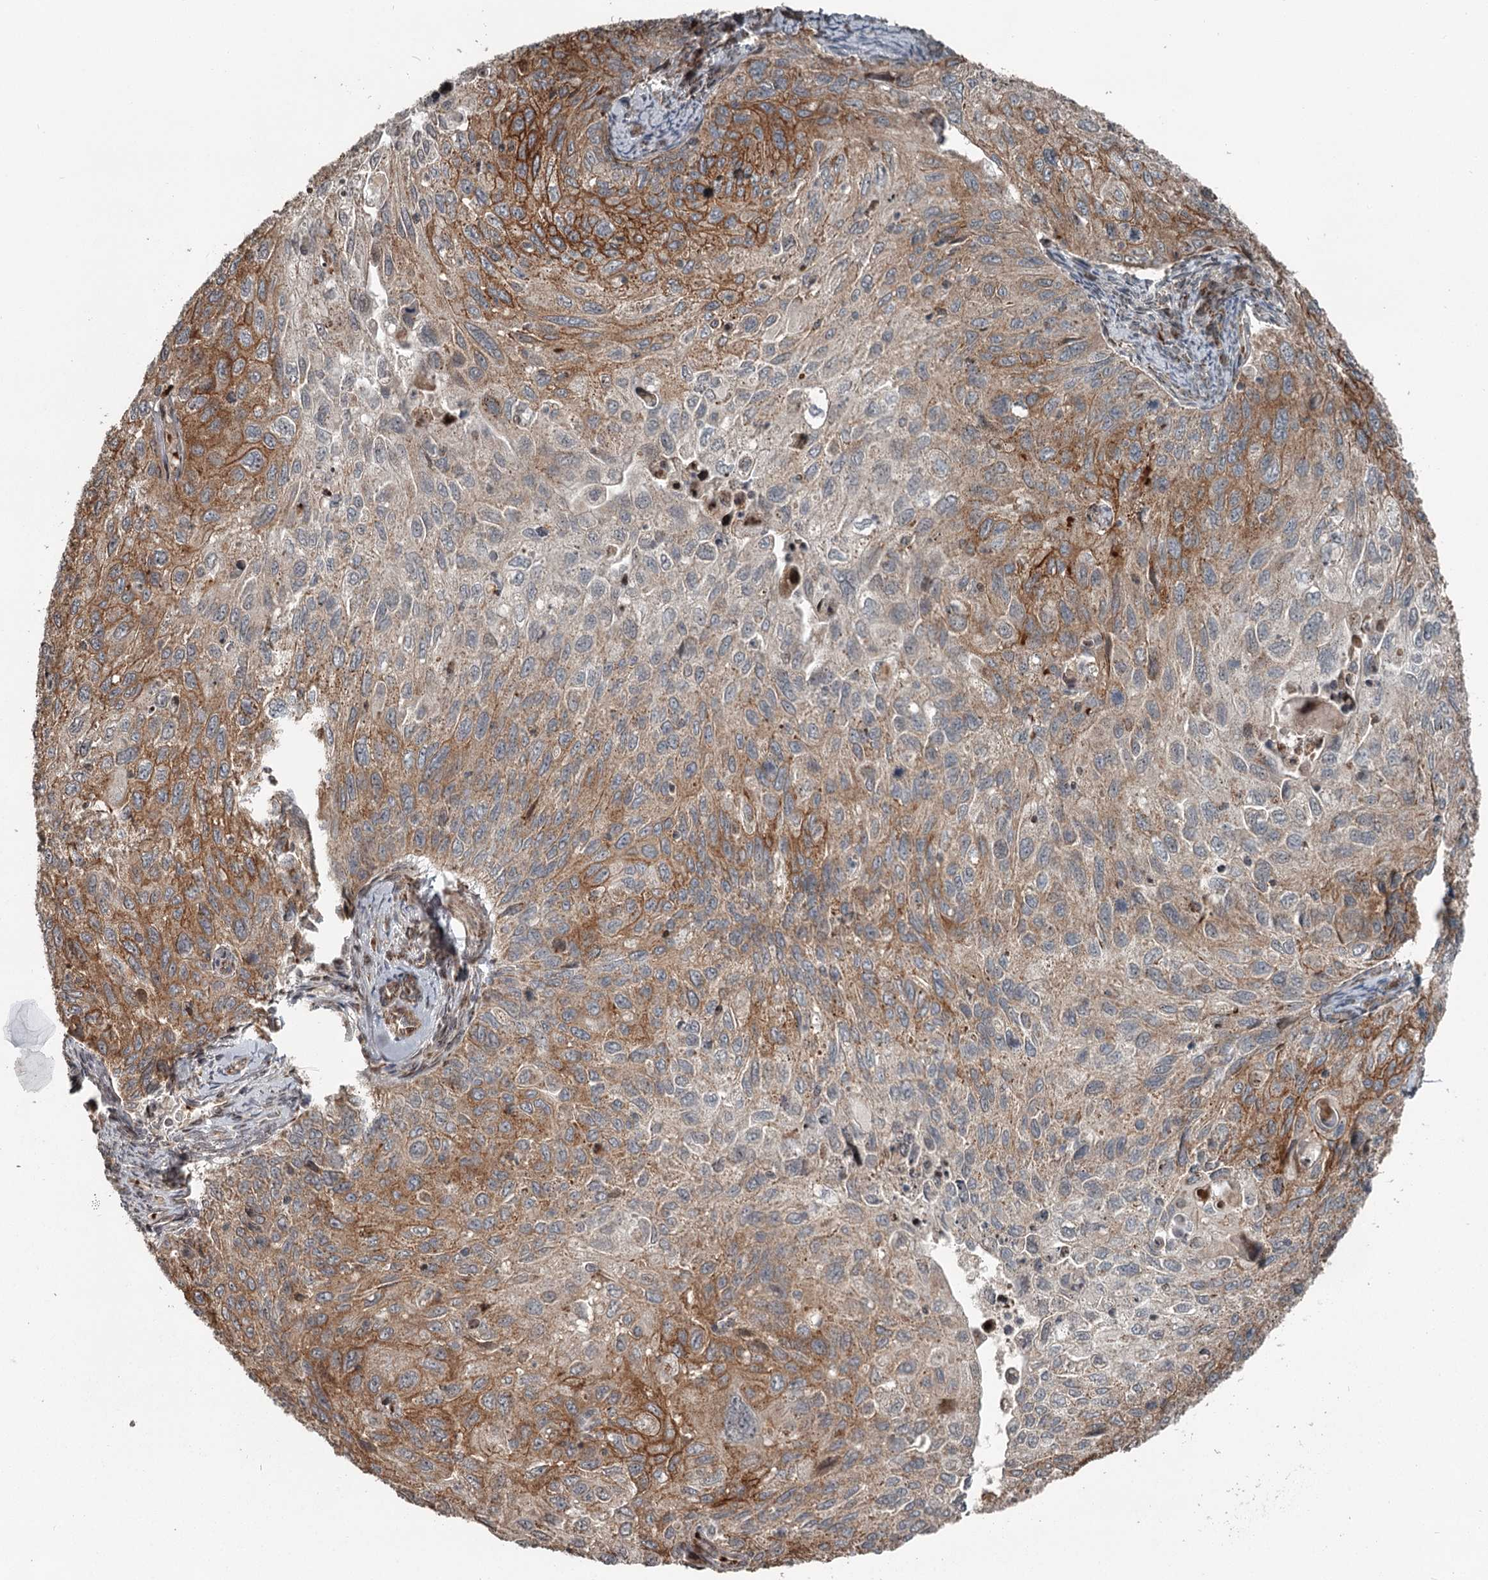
{"staining": {"intensity": "moderate", "quantity": "25%-75%", "location": "cytoplasmic/membranous"}, "tissue": "cervical cancer", "cell_type": "Tumor cells", "image_type": "cancer", "snomed": [{"axis": "morphology", "description": "Squamous cell carcinoma, NOS"}, {"axis": "topography", "description": "Cervix"}], "caption": "Protein expression analysis of cervical squamous cell carcinoma exhibits moderate cytoplasmic/membranous expression in about 25%-75% of tumor cells.", "gene": "RASSF8", "patient": {"sex": "female", "age": 70}}